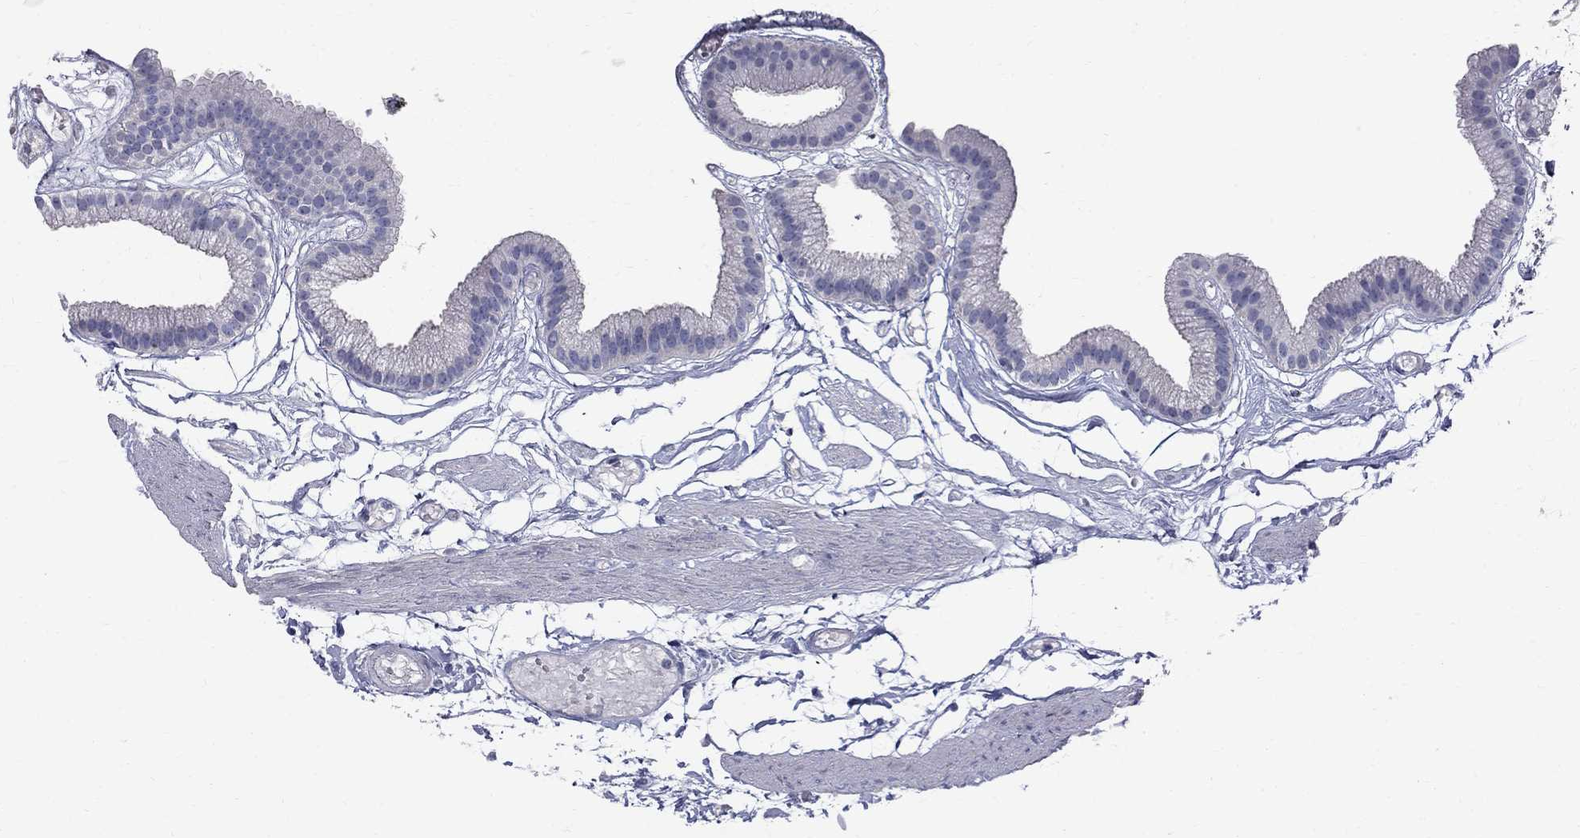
{"staining": {"intensity": "negative", "quantity": "none", "location": "none"}, "tissue": "gallbladder", "cell_type": "Glandular cells", "image_type": "normal", "snomed": [{"axis": "morphology", "description": "Normal tissue, NOS"}, {"axis": "topography", "description": "Gallbladder"}], "caption": "Immunohistochemistry (IHC) photomicrograph of unremarkable gallbladder: gallbladder stained with DAB (3,3'-diaminobenzidine) displays no significant protein staining in glandular cells. (DAB (3,3'-diaminobenzidine) immunohistochemistry, high magnification).", "gene": "TP53TG5", "patient": {"sex": "female", "age": 45}}